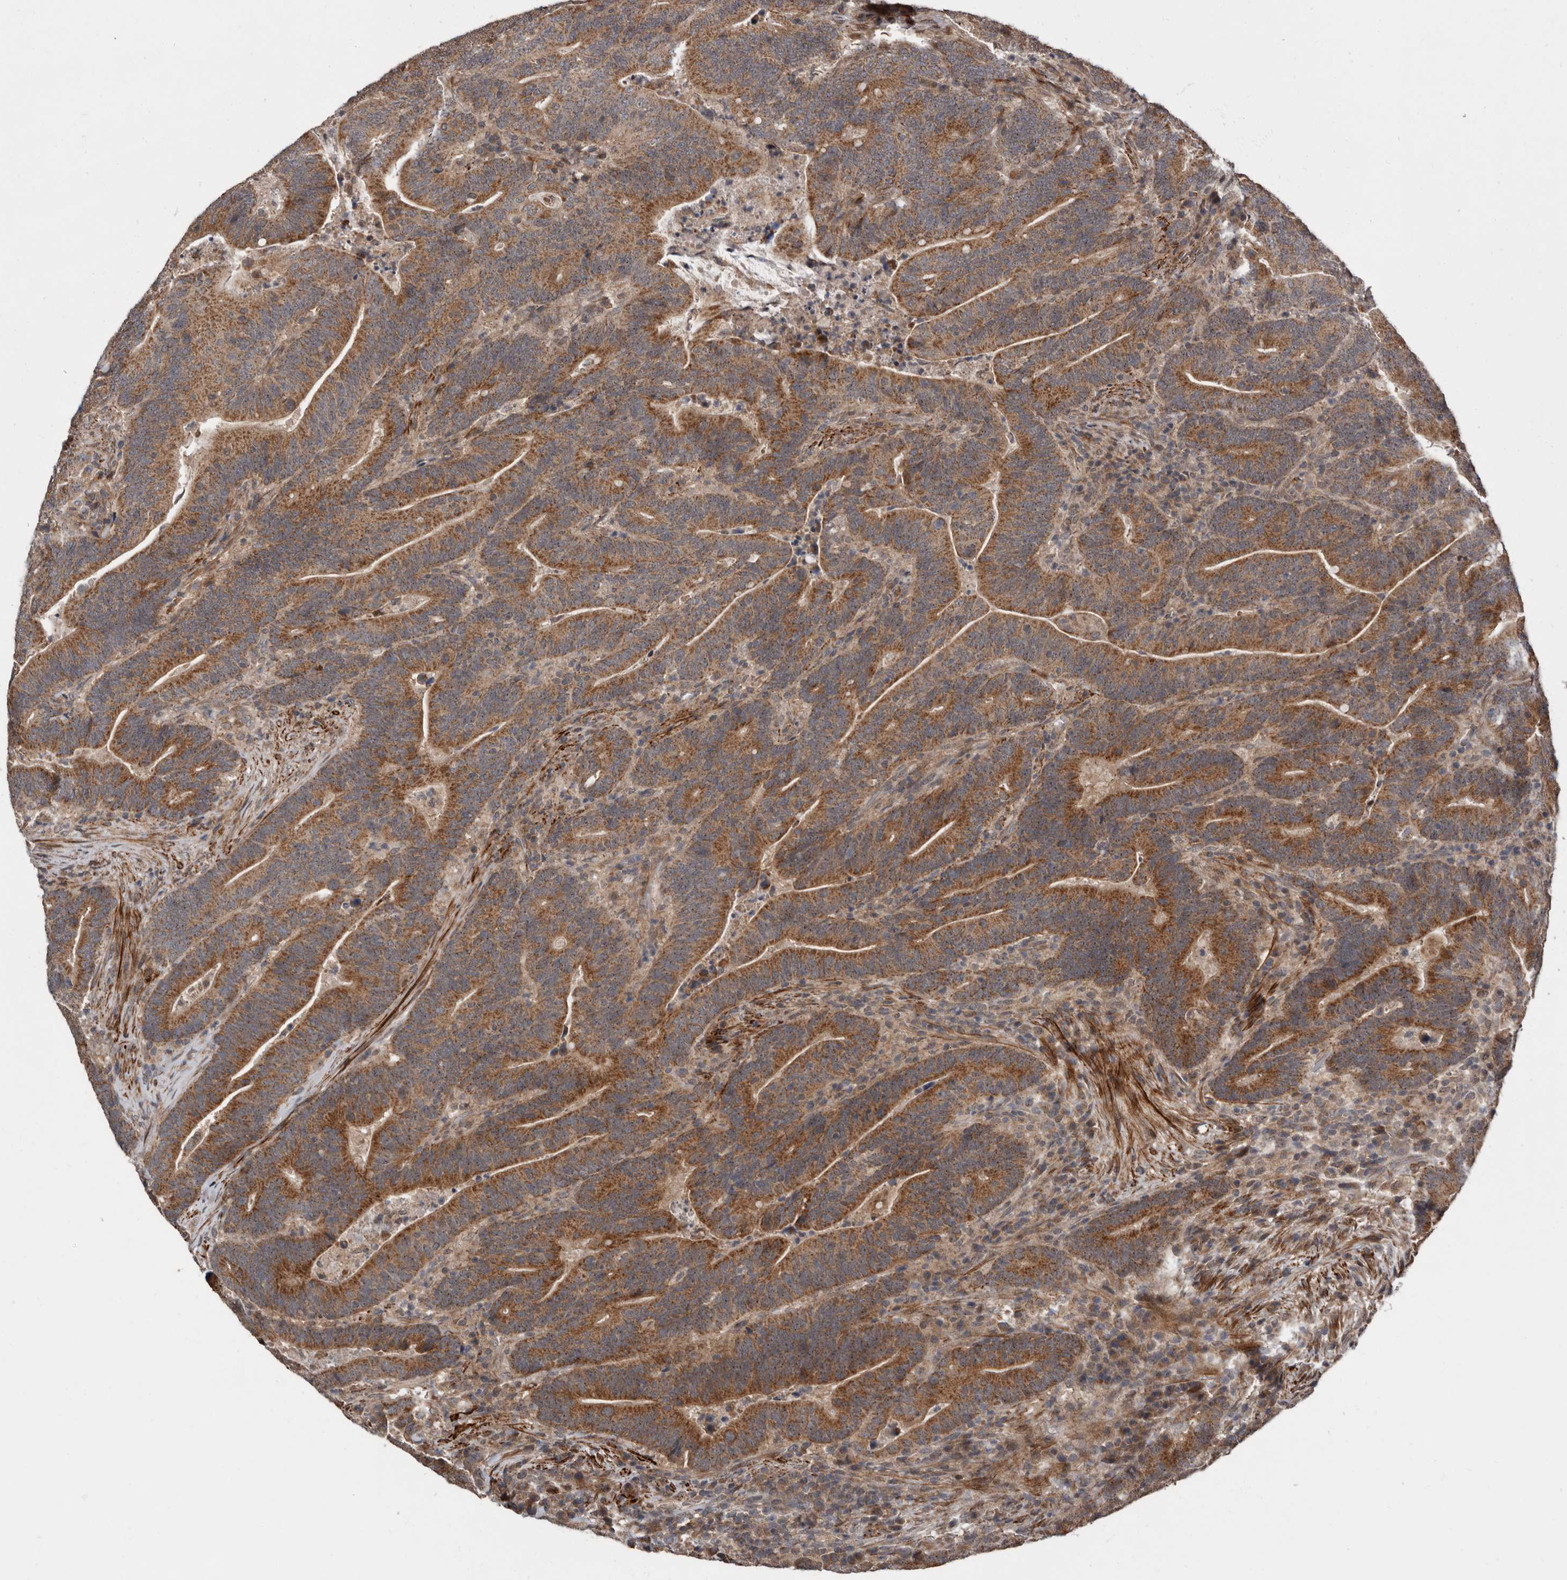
{"staining": {"intensity": "moderate", "quantity": ">75%", "location": "cytoplasmic/membranous"}, "tissue": "colorectal cancer", "cell_type": "Tumor cells", "image_type": "cancer", "snomed": [{"axis": "morphology", "description": "Adenocarcinoma, NOS"}, {"axis": "topography", "description": "Colon"}], "caption": "The immunohistochemical stain labels moderate cytoplasmic/membranous staining in tumor cells of colorectal cancer (adenocarcinoma) tissue.", "gene": "FGFR4", "patient": {"sex": "female", "age": 66}}